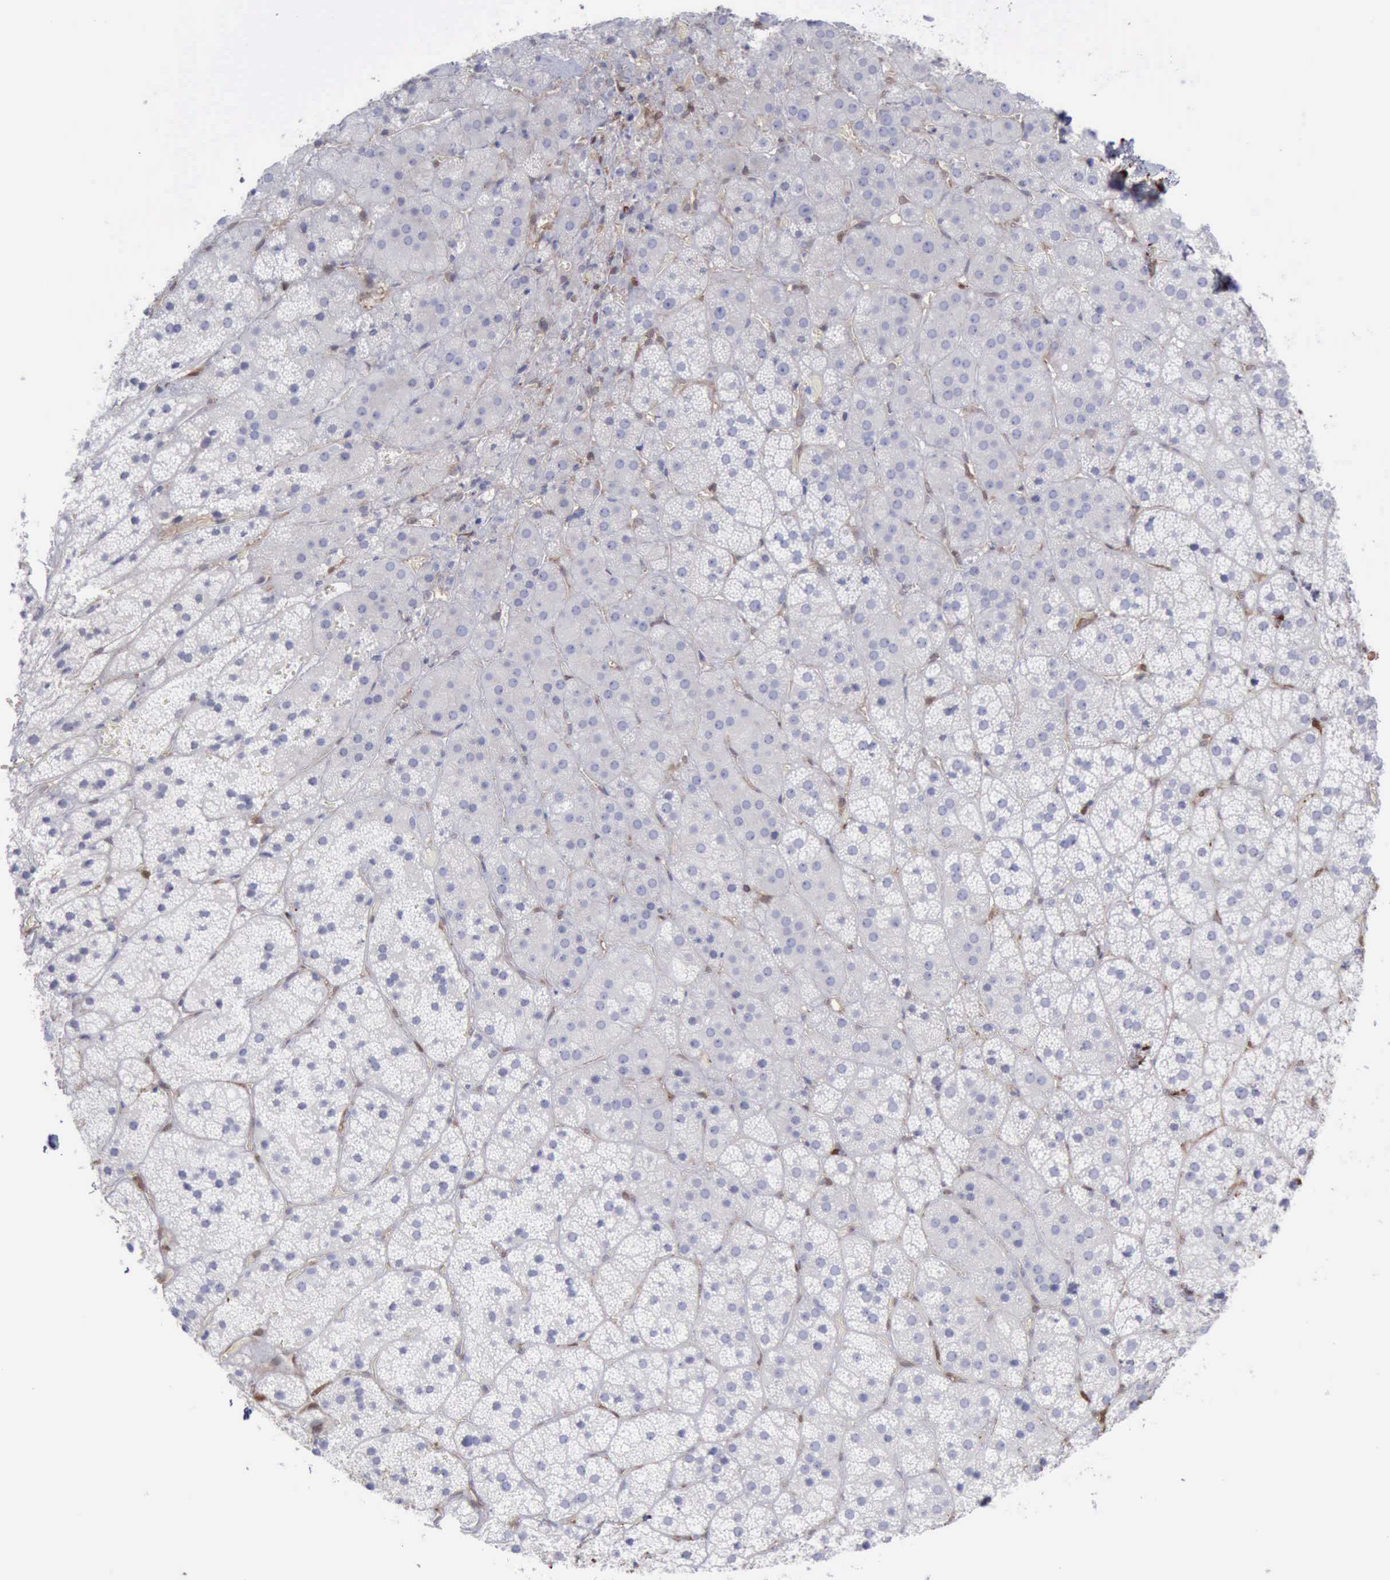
{"staining": {"intensity": "negative", "quantity": "none", "location": "none"}, "tissue": "adrenal gland", "cell_type": "Glandular cells", "image_type": "normal", "snomed": [{"axis": "morphology", "description": "Normal tissue, NOS"}, {"axis": "topography", "description": "Adrenal gland"}], "caption": "This is an IHC photomicrograph of benign human adrenal gland. There is no positivity in glandular cells.", "gene": "FHL1", "patient": {"sex": "female", "age": 44}}